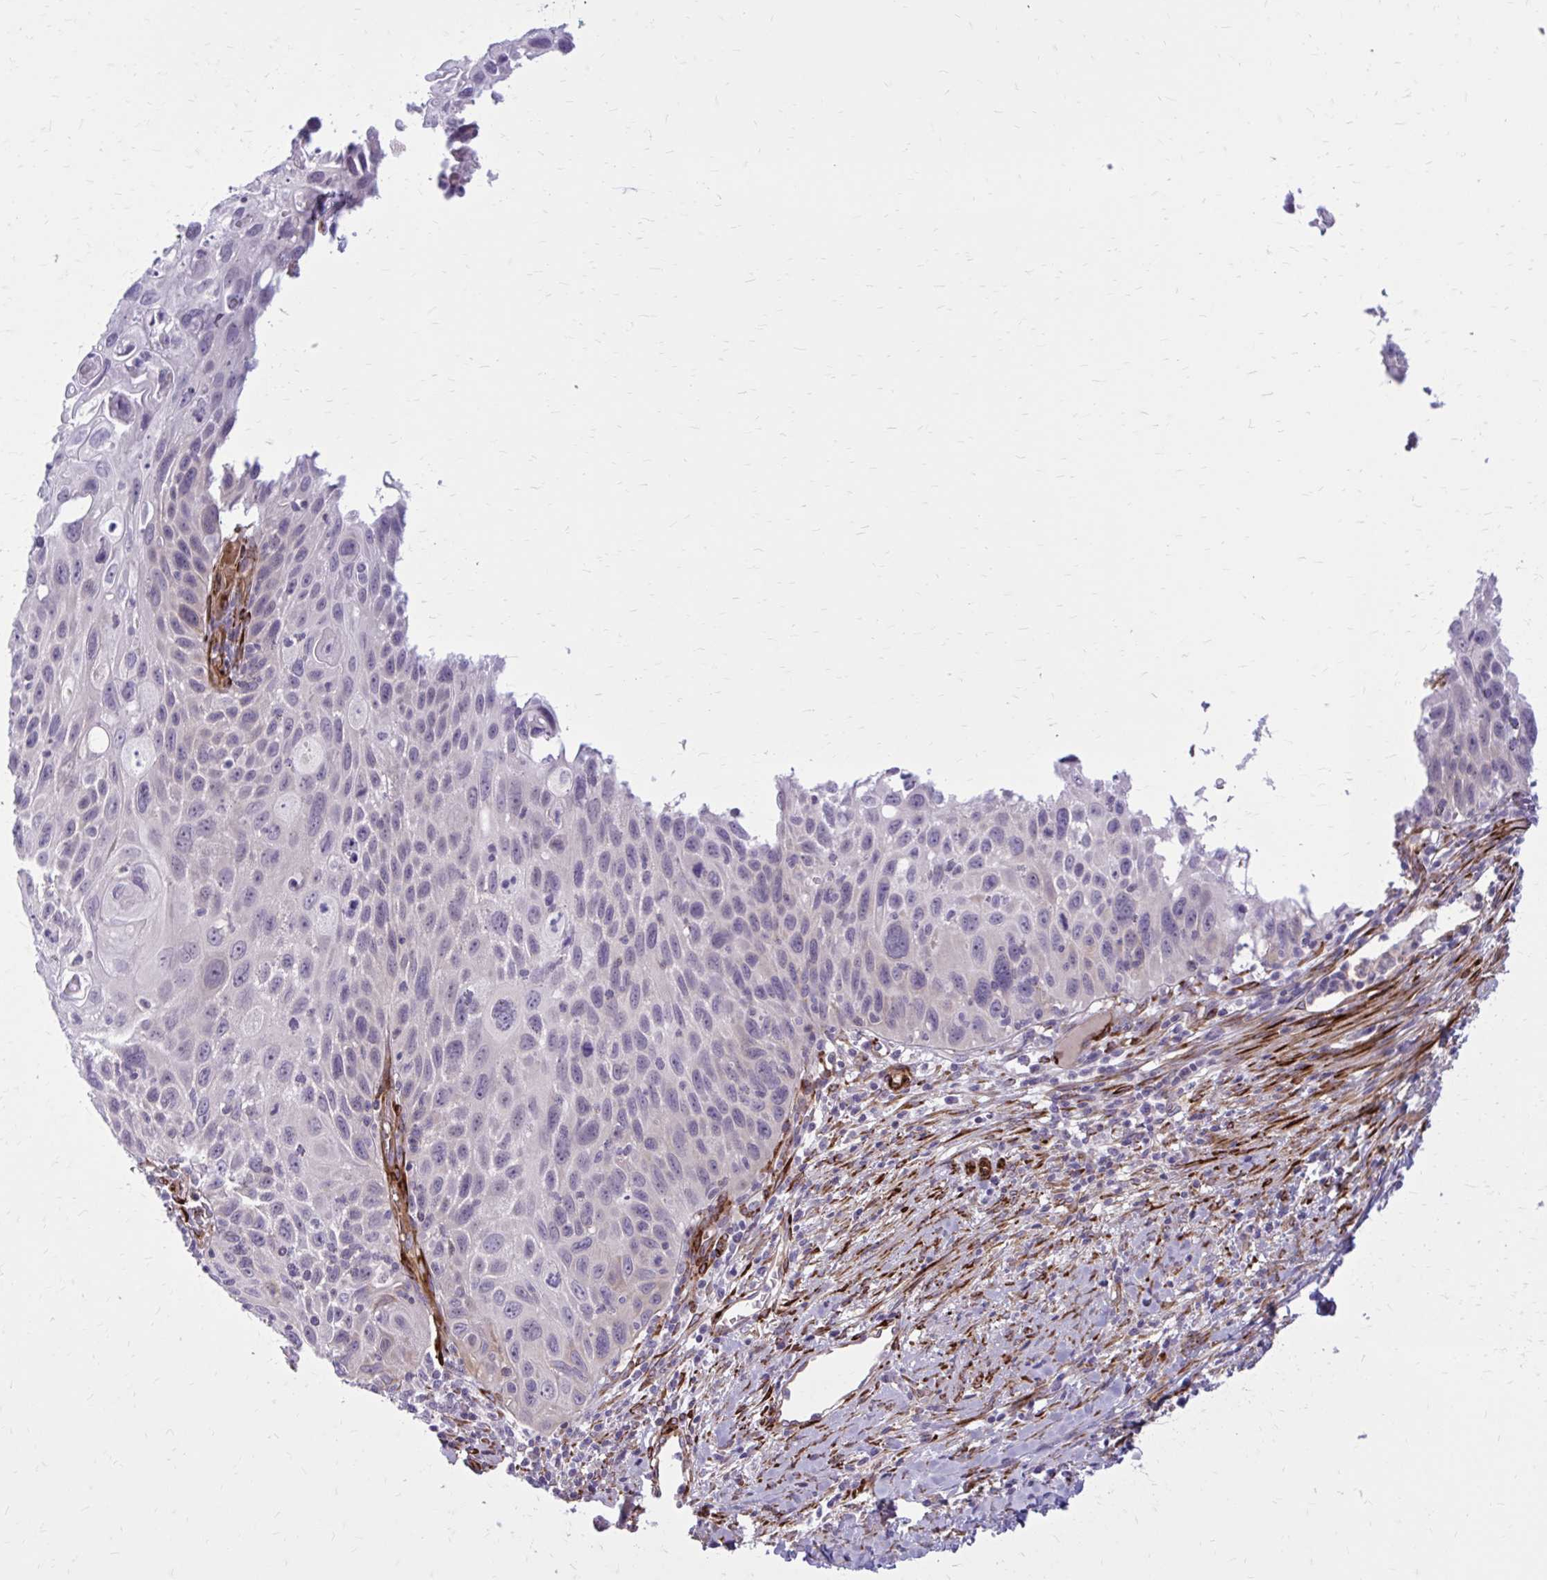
{"staining": {"intensity": "negative", "quantity": "none", "location": "none"}, "tissue": "cervical cancer", "cell_type": "Tumor cells", "image_type": "cancer", "snomed": [{"axis": "morphology", "description": "Squamous cell carcinoma, NOS"}, {"axis": "topography", "description": "Cervix"}], "caption": "A high-resolution image shows immunohistochemistry staining of cervical cancer (squamous cell carcinoma), which reveals no significant staining in tumor cells. Brightfield microscopy of IHC stained with DAB (brown) and hematoxylin (blue), captured at high magnification.", "gene": "BEND5", "patient": {"sex": "female", "age": 70}}